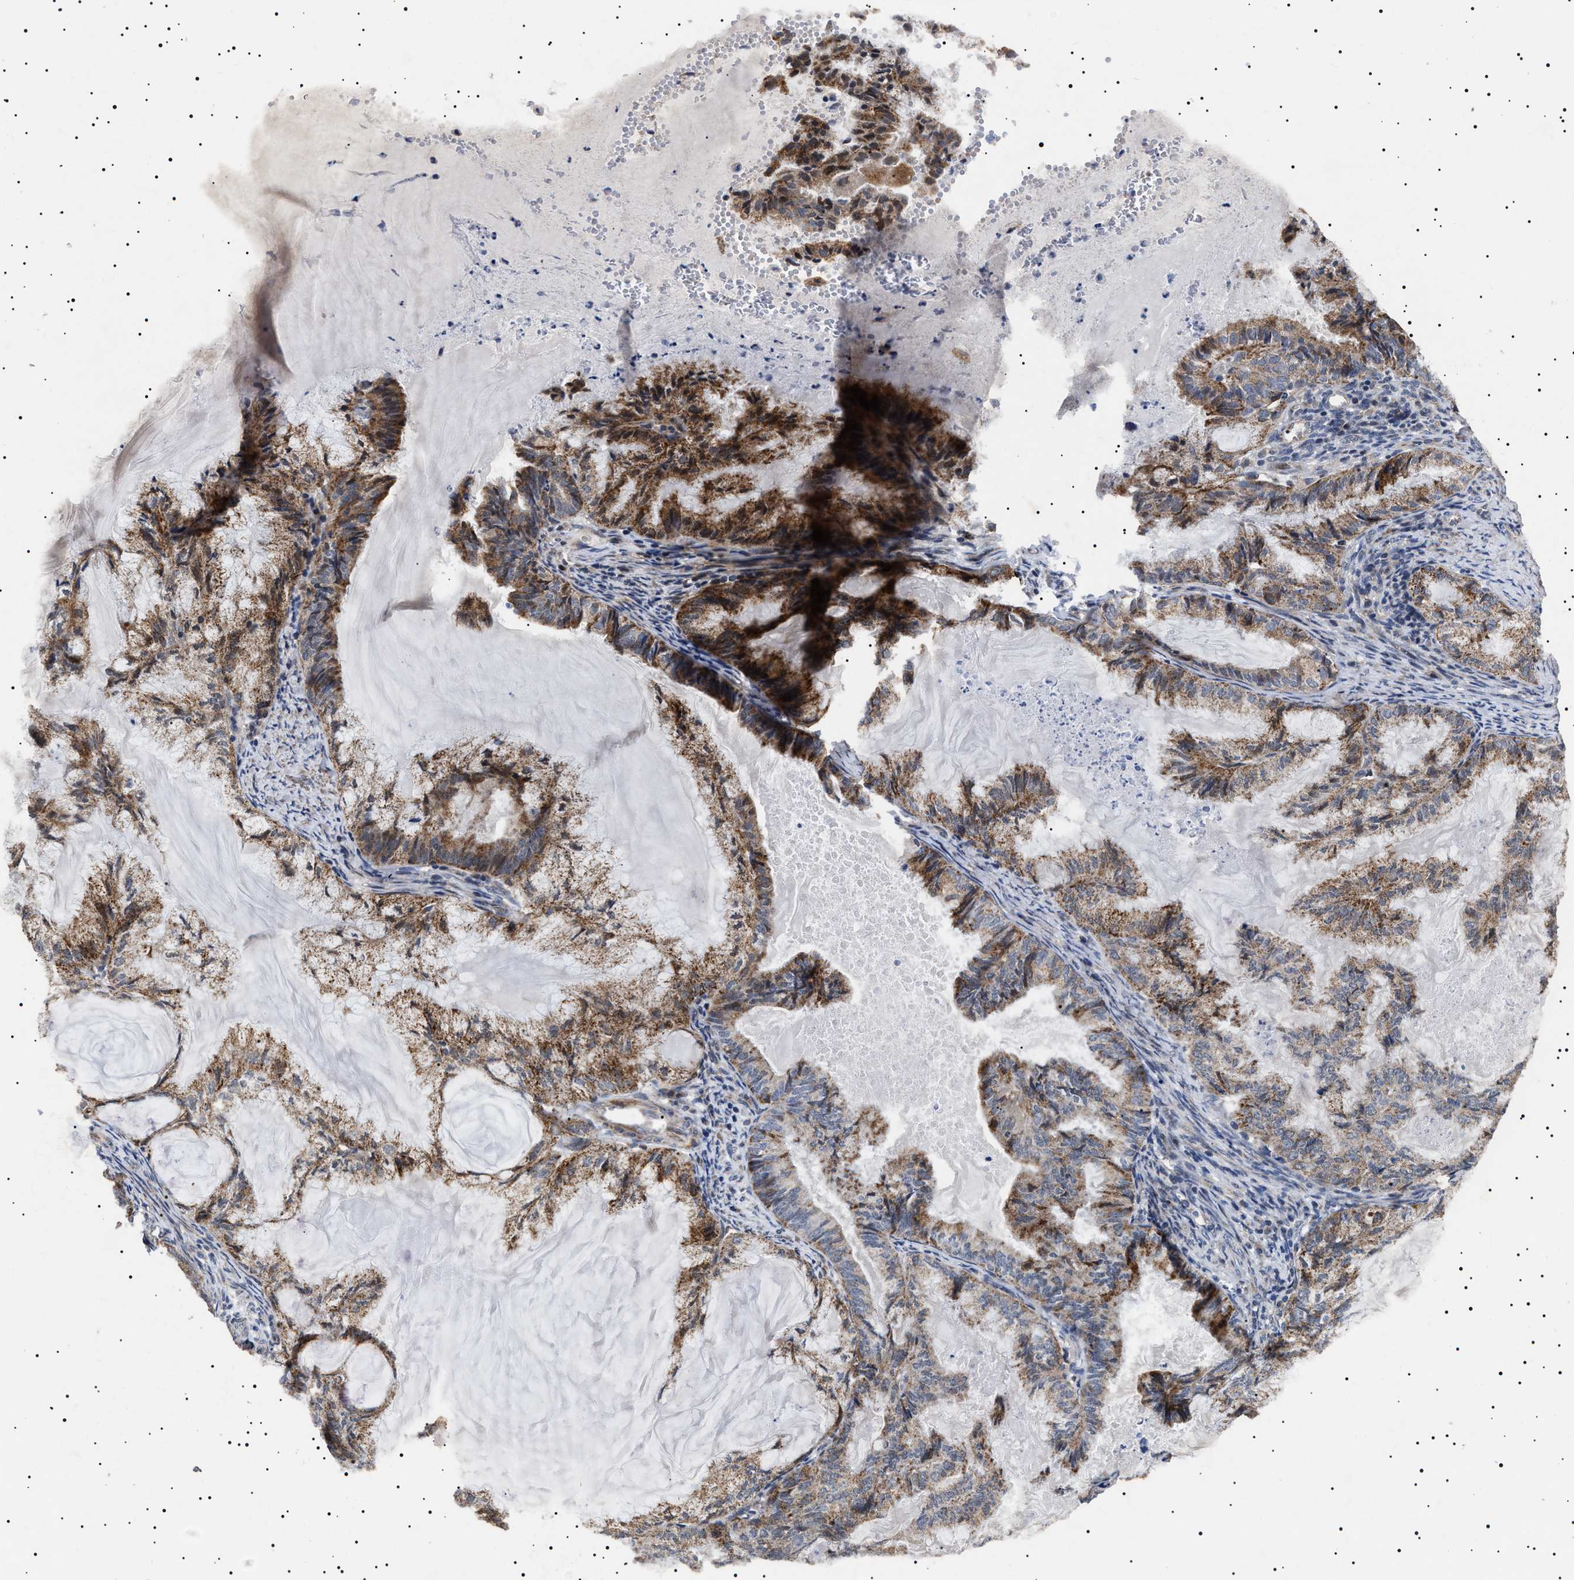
{"staining": {"intensity": "moderate", "quantity": "25%-75%", "location": "cytoplasmic/membranous"}, "tissue": "endometrial cancer", "cell_type": "Tumor cells", "image_type": "cancer", "snomed": [{"axis": "morphology", "description": "Adenocarcinoma, NOS"}, {"axis": "topography", "description": "Endometrium"}], "caption": "A histopathology image of human endometrial adenocarcinoma stained for a protein reveals moderate cytoplasmic/membranous brown staining in tumor cells.", "gene": "RAB34", "patient": {"sex": "female", "age": 86}}